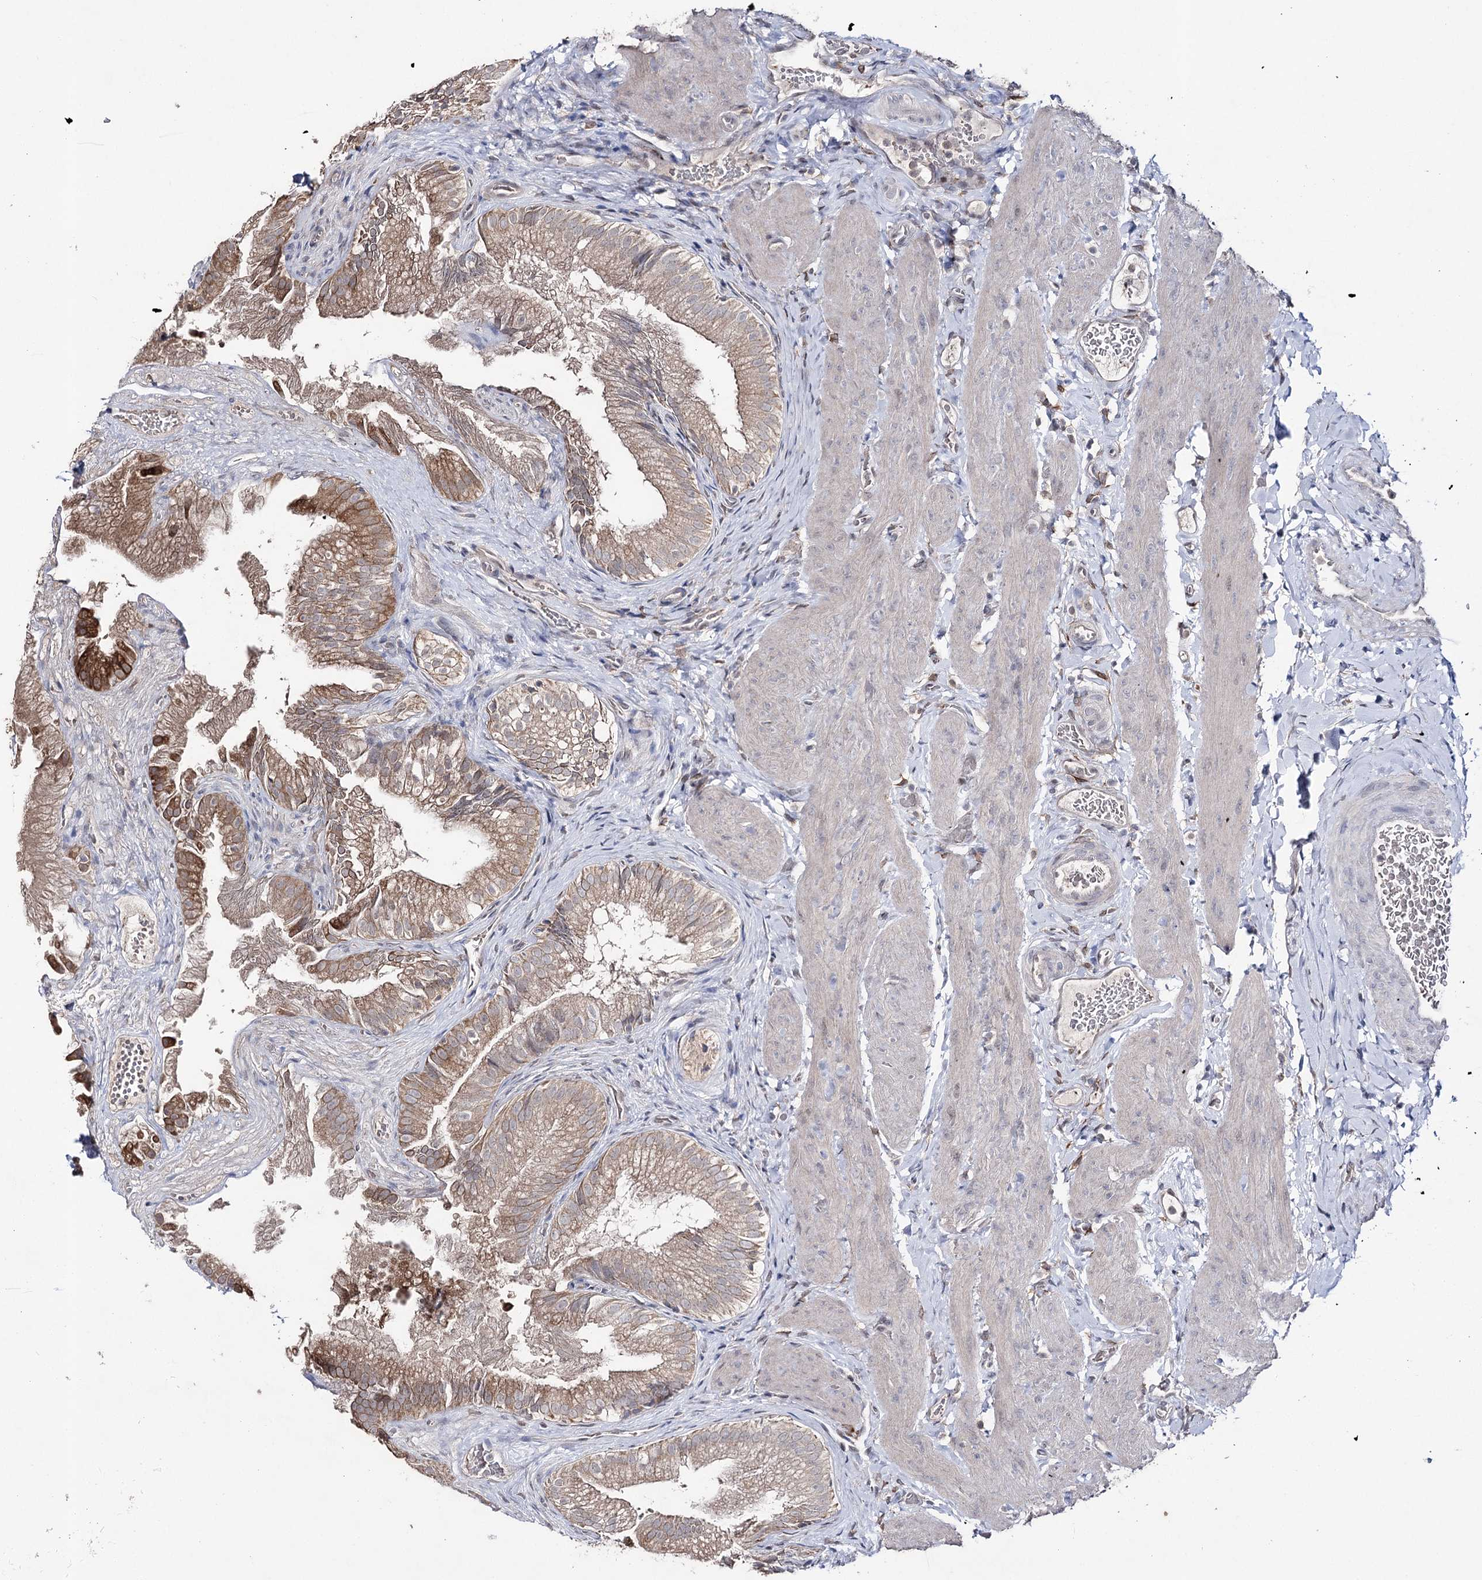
{"staining": {"intensity": "moderate", "quantity": "25%-75%", "location": "cytoplasmic/membranous"}, "tissue": "gallbladder", "cell_type": "Glandular cells", "image_type": "normal", "snomed": [{"axis": "morphology", "description": "Normal tissue, NOS"}, {"axis": "topography", "description": "Gallbladder"}], "caption": "DAB immunohistochemical staining of benign human gallbladder demonstrates moderate cytoplasmic/membranous protein expression in approximately 25%-75% of glandular cells.", "gene": "HSD11B2", "patient": {"sex": "female", "age": 30}}